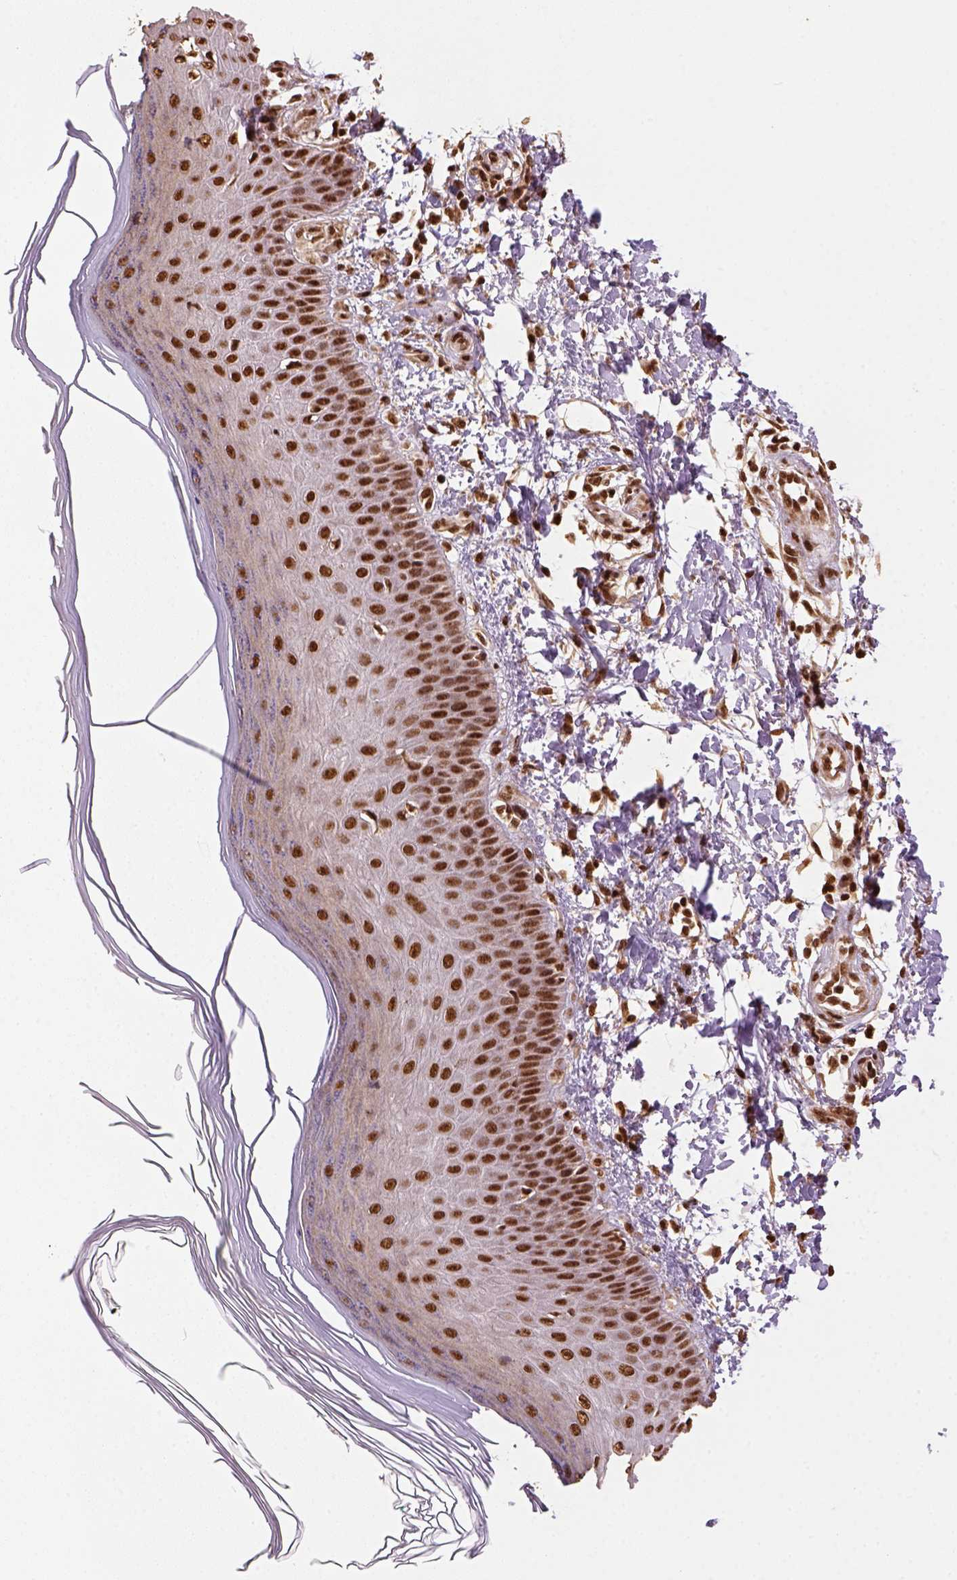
{"staining": {"intensity": "strong", "quantity": ">75%", "location": "nuclear"}, "tissue": "skin", "cell_type": "Fibroblasts", "image_type": "normal", "snomed": [{"axis": "morphology", "description": "Normal tissue, NOS"}, {"axis": "topography", "description": "Skin"}], "caption": "High-magnification brightfield microscopy of benign skin stained with DAB (brown) and counterstained with hematoxylin (blue). fibroblasts exhibit strong nuclear positivity is appreciated in approximately>75% of cells.", "gene": "CCAR1", "patient": {"sex": "female", "age": 62}}